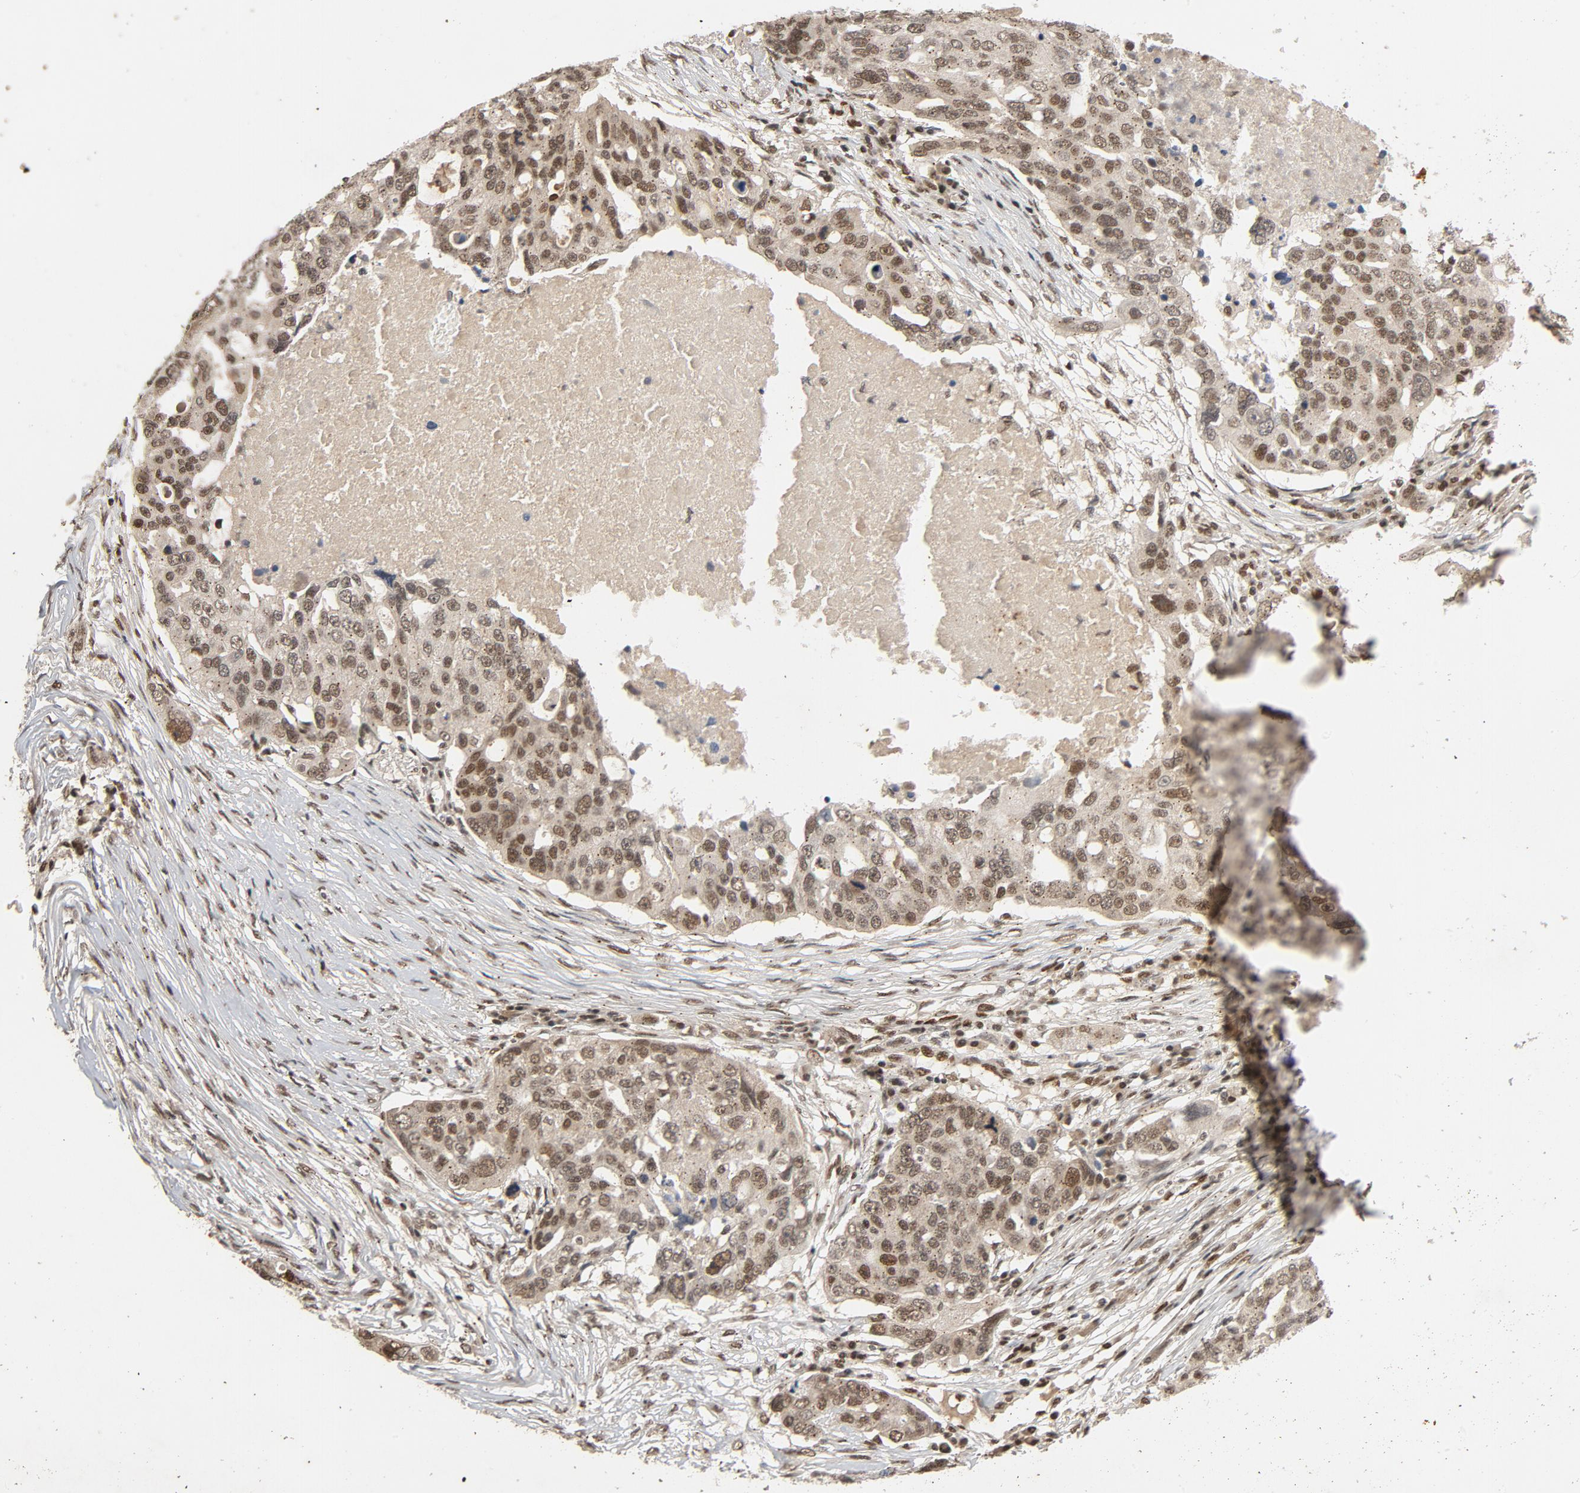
{"staining": {"intensity": "moderate", "quantity": ">75%", "location": "nuclear"}, "tissue": "ovarian cancer", "cell_type": "Tumor cells", "image_type": "cancer", "snomed": [{"axis": "morphology", "description": "Carcinoma, endometroid"}, {"axis": "topography", "description": "Ovary"}], "caption": "DAB (3,3'-diaminobenzidine) immunohistochemical staining of human ovarian endometroid carcinoma exhibits moderate nuclear protein staining in approximately >75% of tumor cells.", "gene": "SMARCD1", "patient": {"sex": "female", "age": 75}}